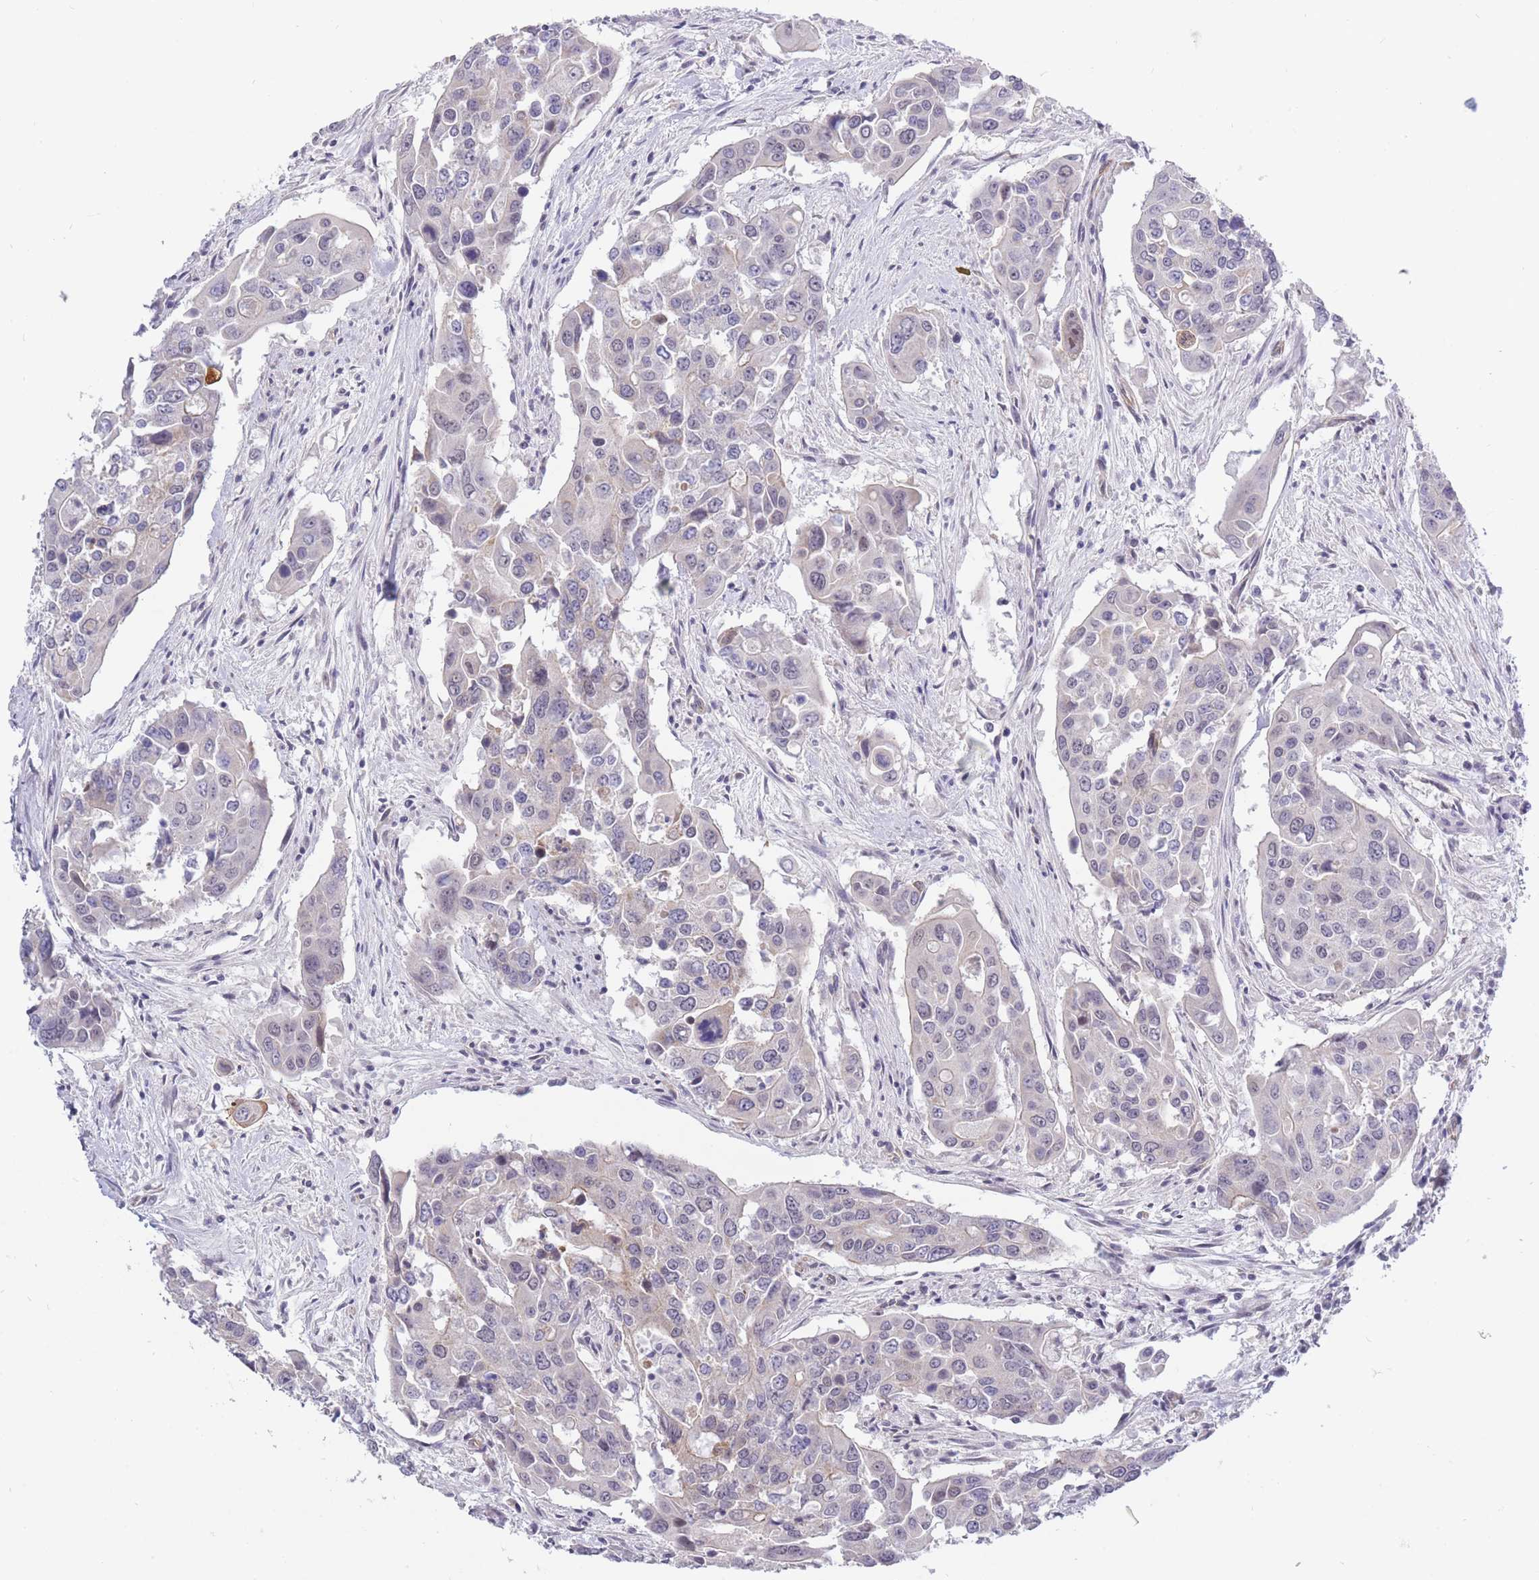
{"staining": {"intensity": "negative", "quantity": "none", "location": "none"}, "tissue": "colorectal cancer", "cell_type": "Tumor cells", "image_type": "cancer", "snomed": [{"axis": "morphology", "description": "Adenocarcinoma, NOS"}, {"axis": "topography", "description": "Colon"}], "caption": "A micrograph of colorectal cancer stained for a protein displays no brown staining in tumor cells.", "gene": "C19orf25", "patient": {"sex": "male", "age": 77}}